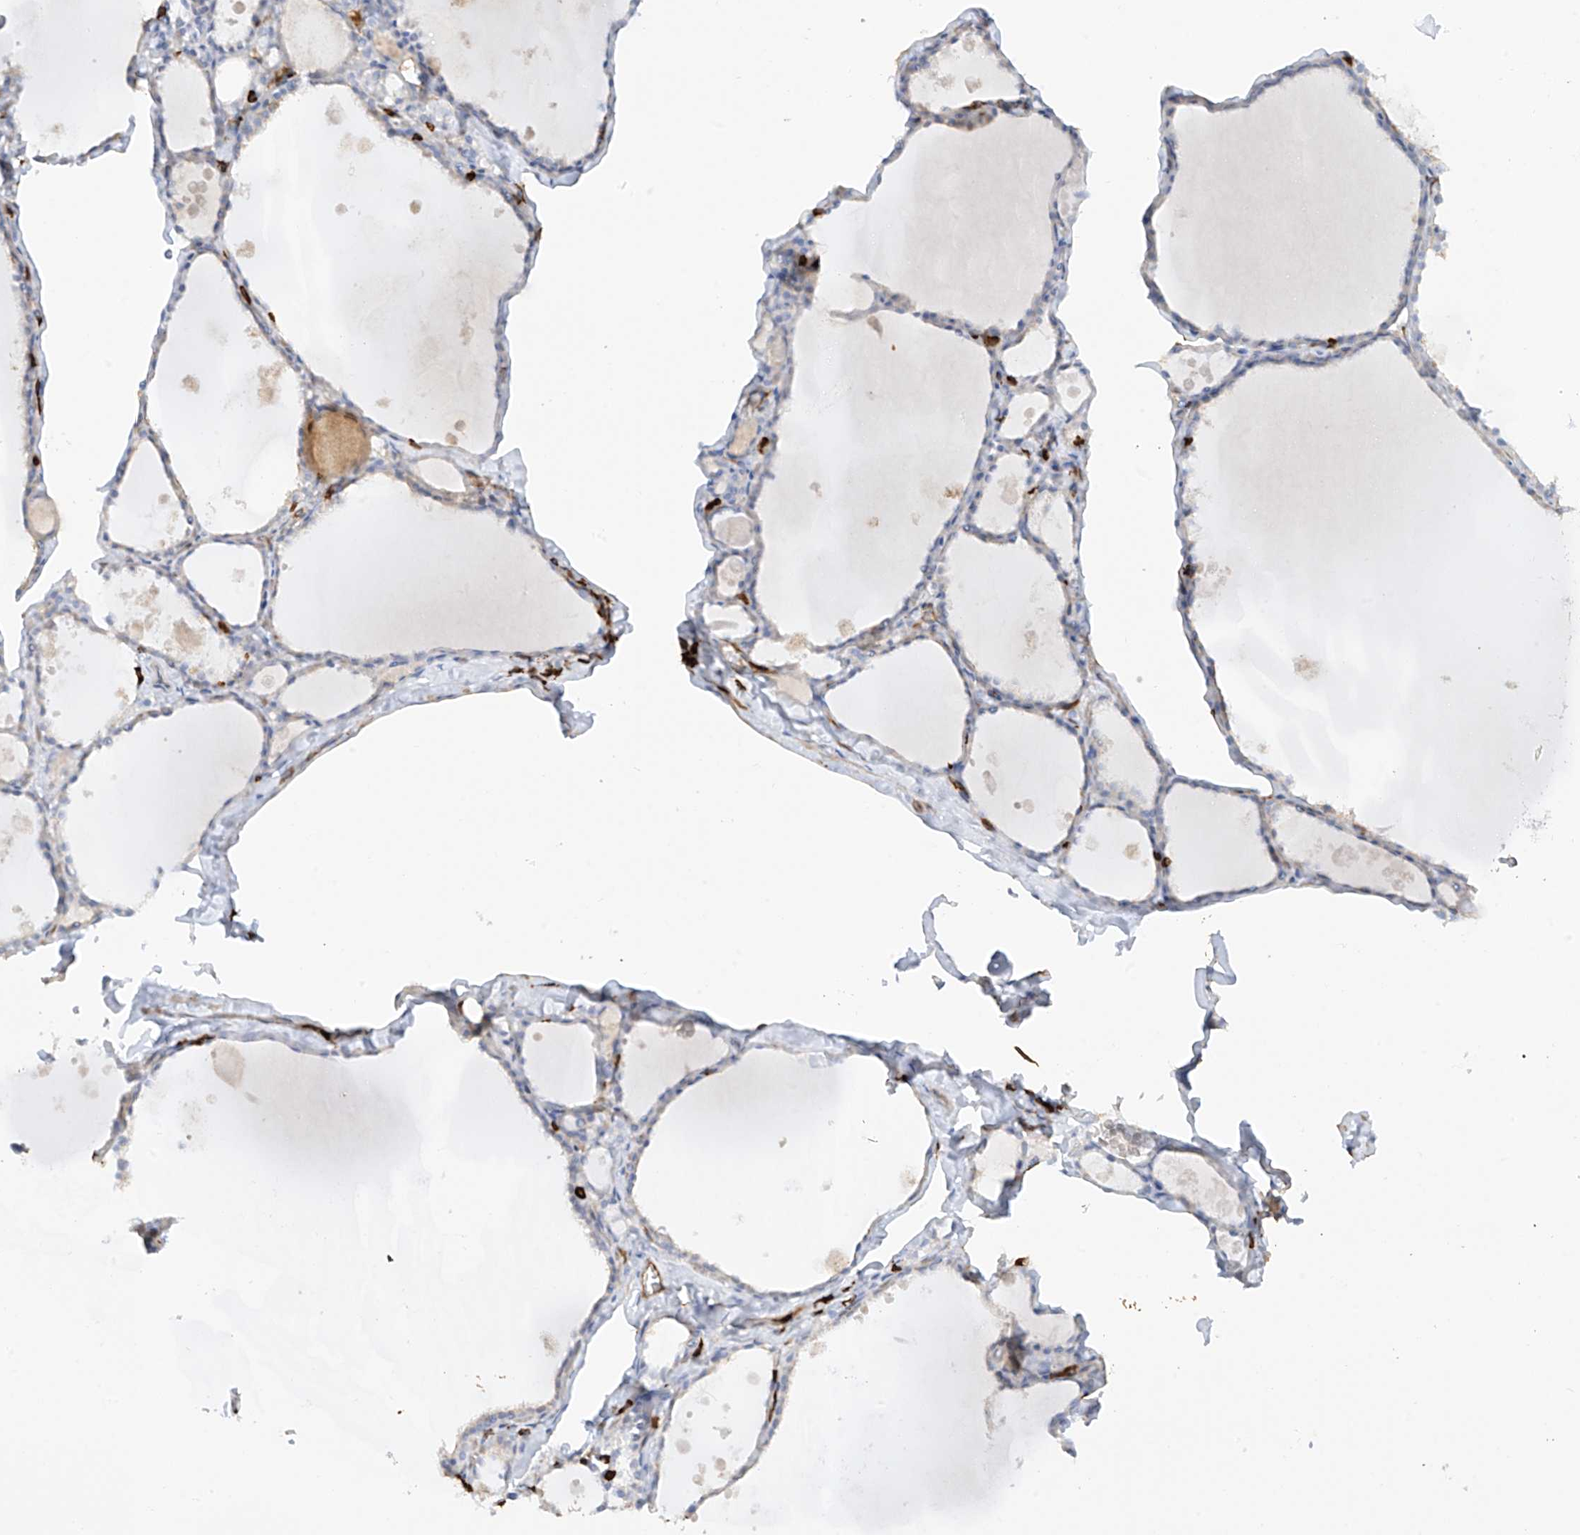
{"staining": {"intensity": "negative", "quantity": "none", "location": "none"}, "tissue": "thyroid gland", "cell_type": "Glandular cells", "image_type": "normal", "snomed": [{"axis": "morphology", "description": "Normal tissue, NOS"}, {"axis": "topography", "description": "Thyroid gland"}], "caption": "Immunohistochemical staining of benign human thyroid gland shows no significant staining in glandular cells. The staining is performed using DAB brown chromogen with nuclei counter-stained in using hematoxylin.", "gene": "ARHGAP25", "patient": {"sex": "male", "age": 56}}